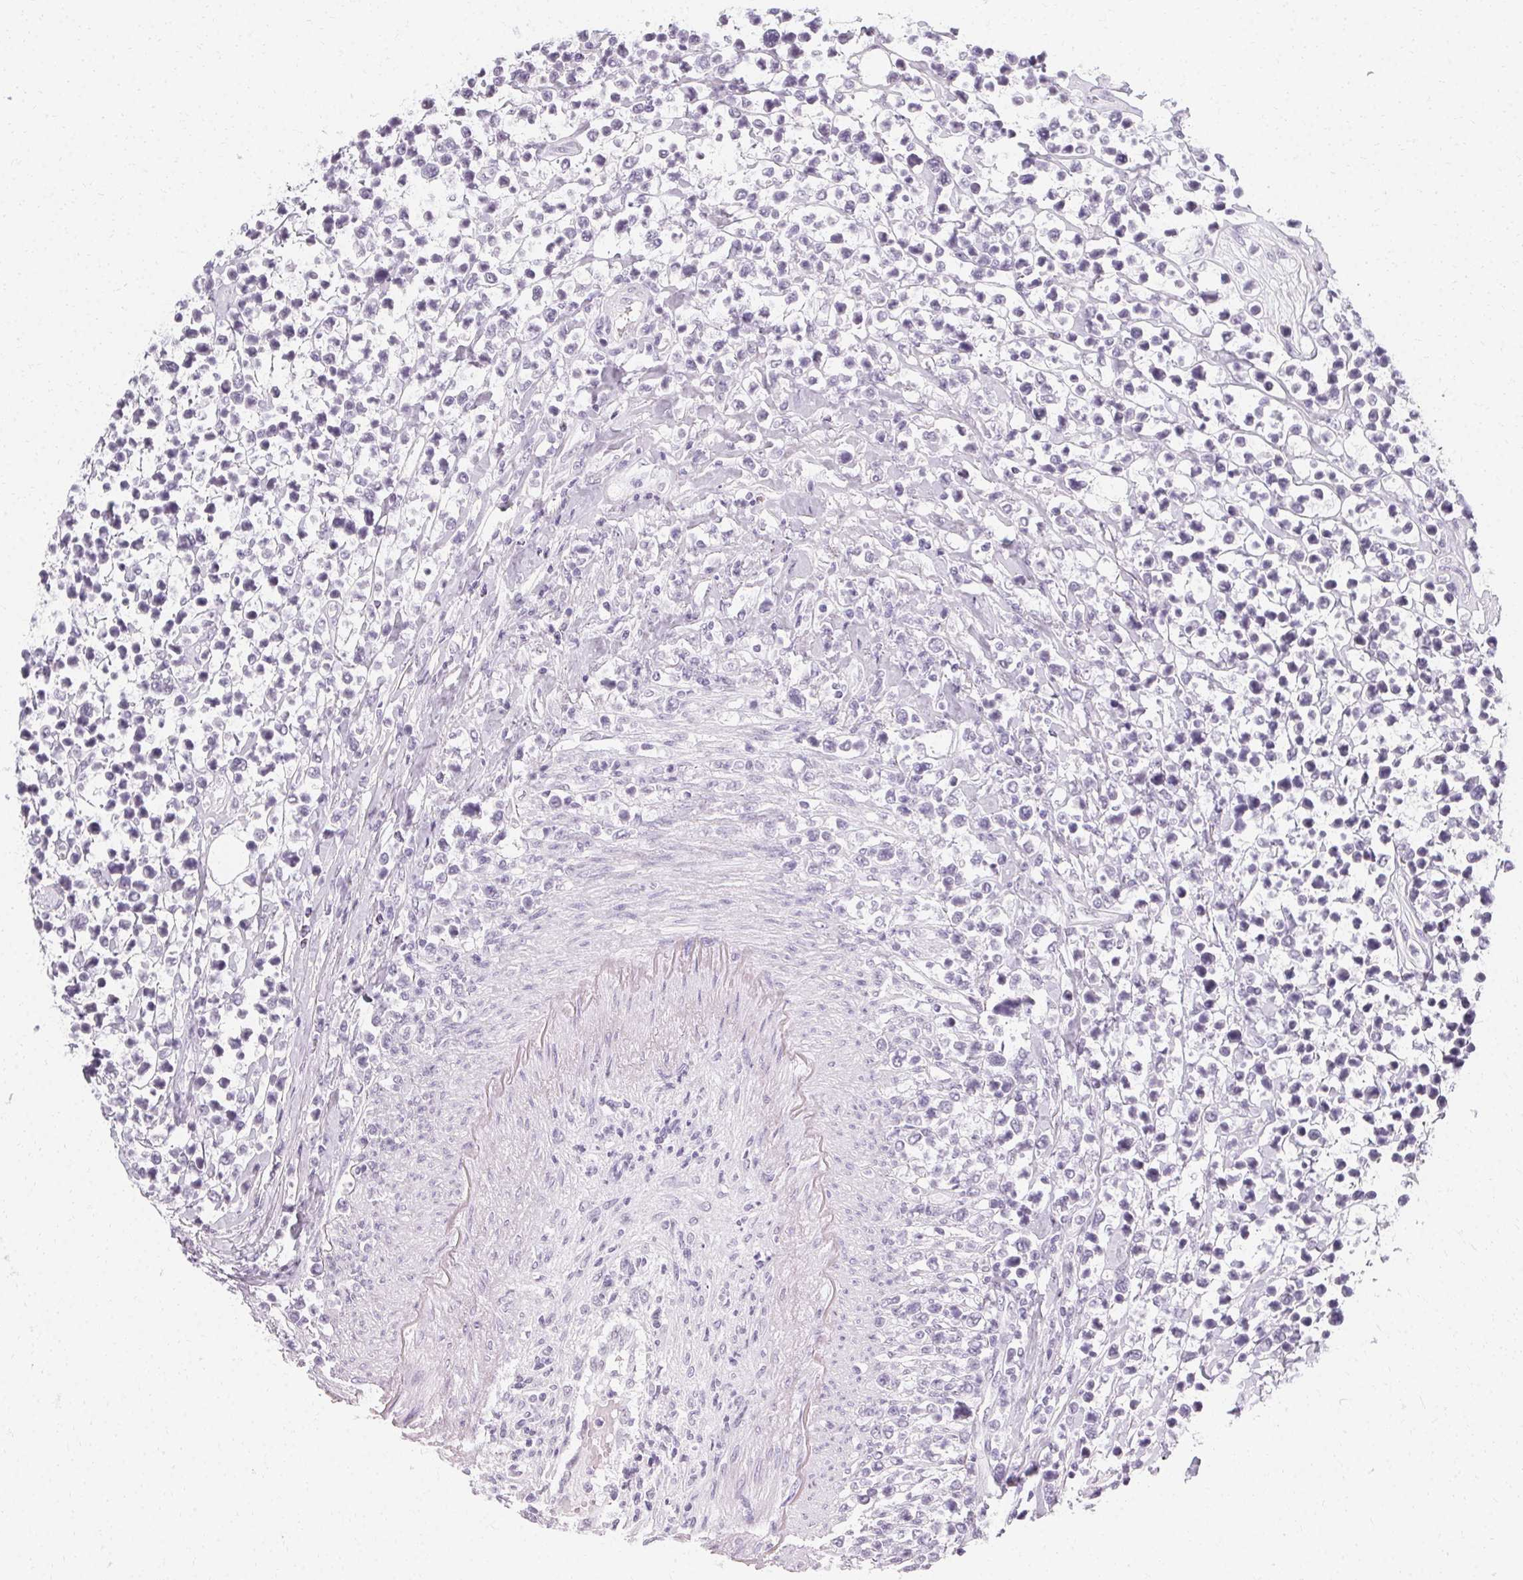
{"staining": {"intensity": "negative", "quantity": "none", "location": "none"}, "tissue": "lymphoma", "cell_type": "Tumor cells", "image_type": "cancer", "snomed": [{"axis": "morphology", "description": "Malignant lymphoma, non-Hodgkin's type, High grade"}, {"axis": "topography", "description": "Soft tissue"}], "caption": "Tumor cells are negative for protein expression in human malignant lymphoma, non-Hodgkin's type (high-grade).", "gene": "SYNPR", "patient": {"sex": "female", "age": 56}}